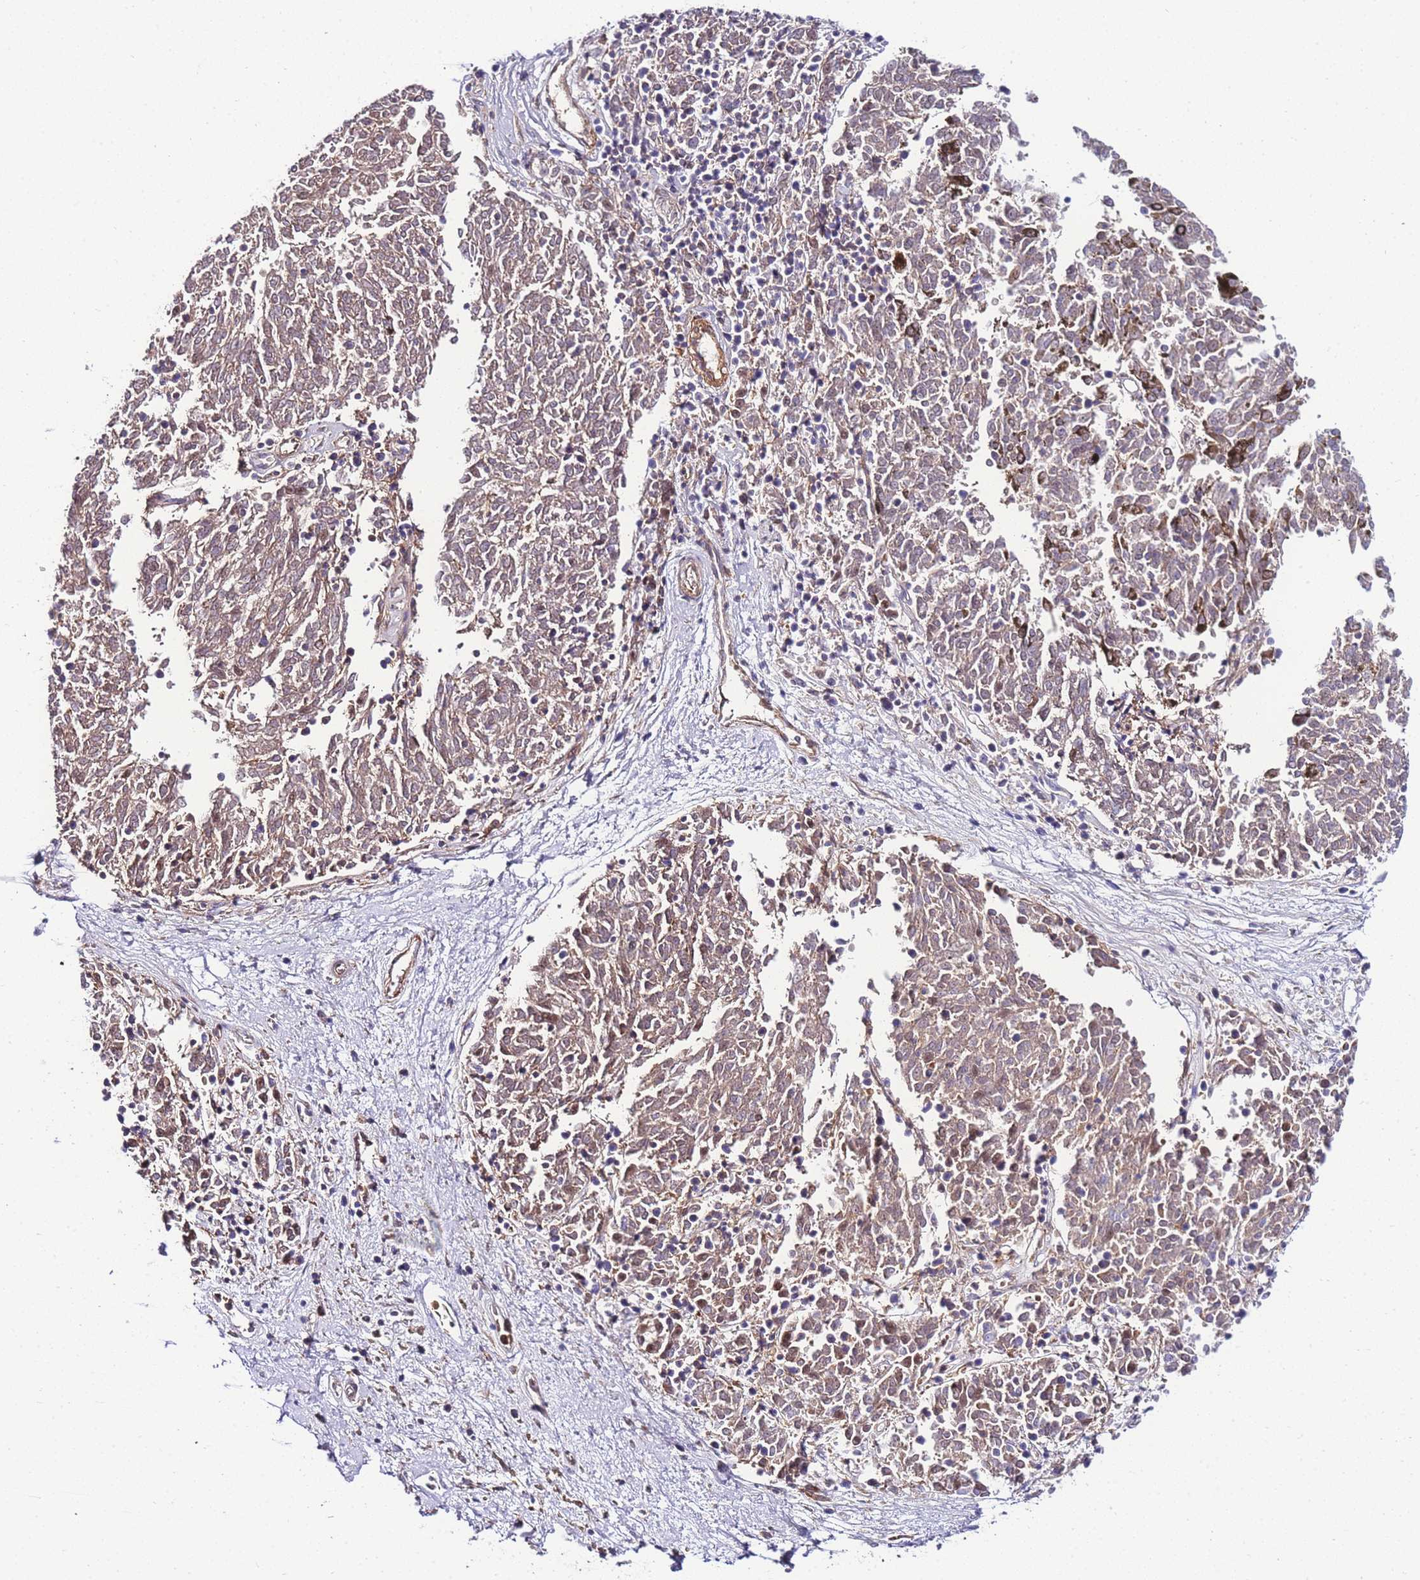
{"staining": {"intensity": "weak", "quantity": "25%-75%", "location": "cytoplasmic/membranous"}, "tissue": "melanoma", "cell_type": "Tumor cells", "image_type": "cancer", "snomed": [{"axis": "morphology", "description": "Malignant melanoma, NOS"}, {"axis": "topography", "description": "Skin"}], "caption": "Melanoma stained with DAB IHC exhibits low levels of weak cytoplasmic/membranous expression in about 25%-75% of tumor cells. The staining was performed using DAB (3,3'-diaminobenzidine), with brown indicating positive protein expression. Nuclei are stained blue with hematoxylin.", "gene": "FBN3", "patient": {"sex": "female", "age": 72}}